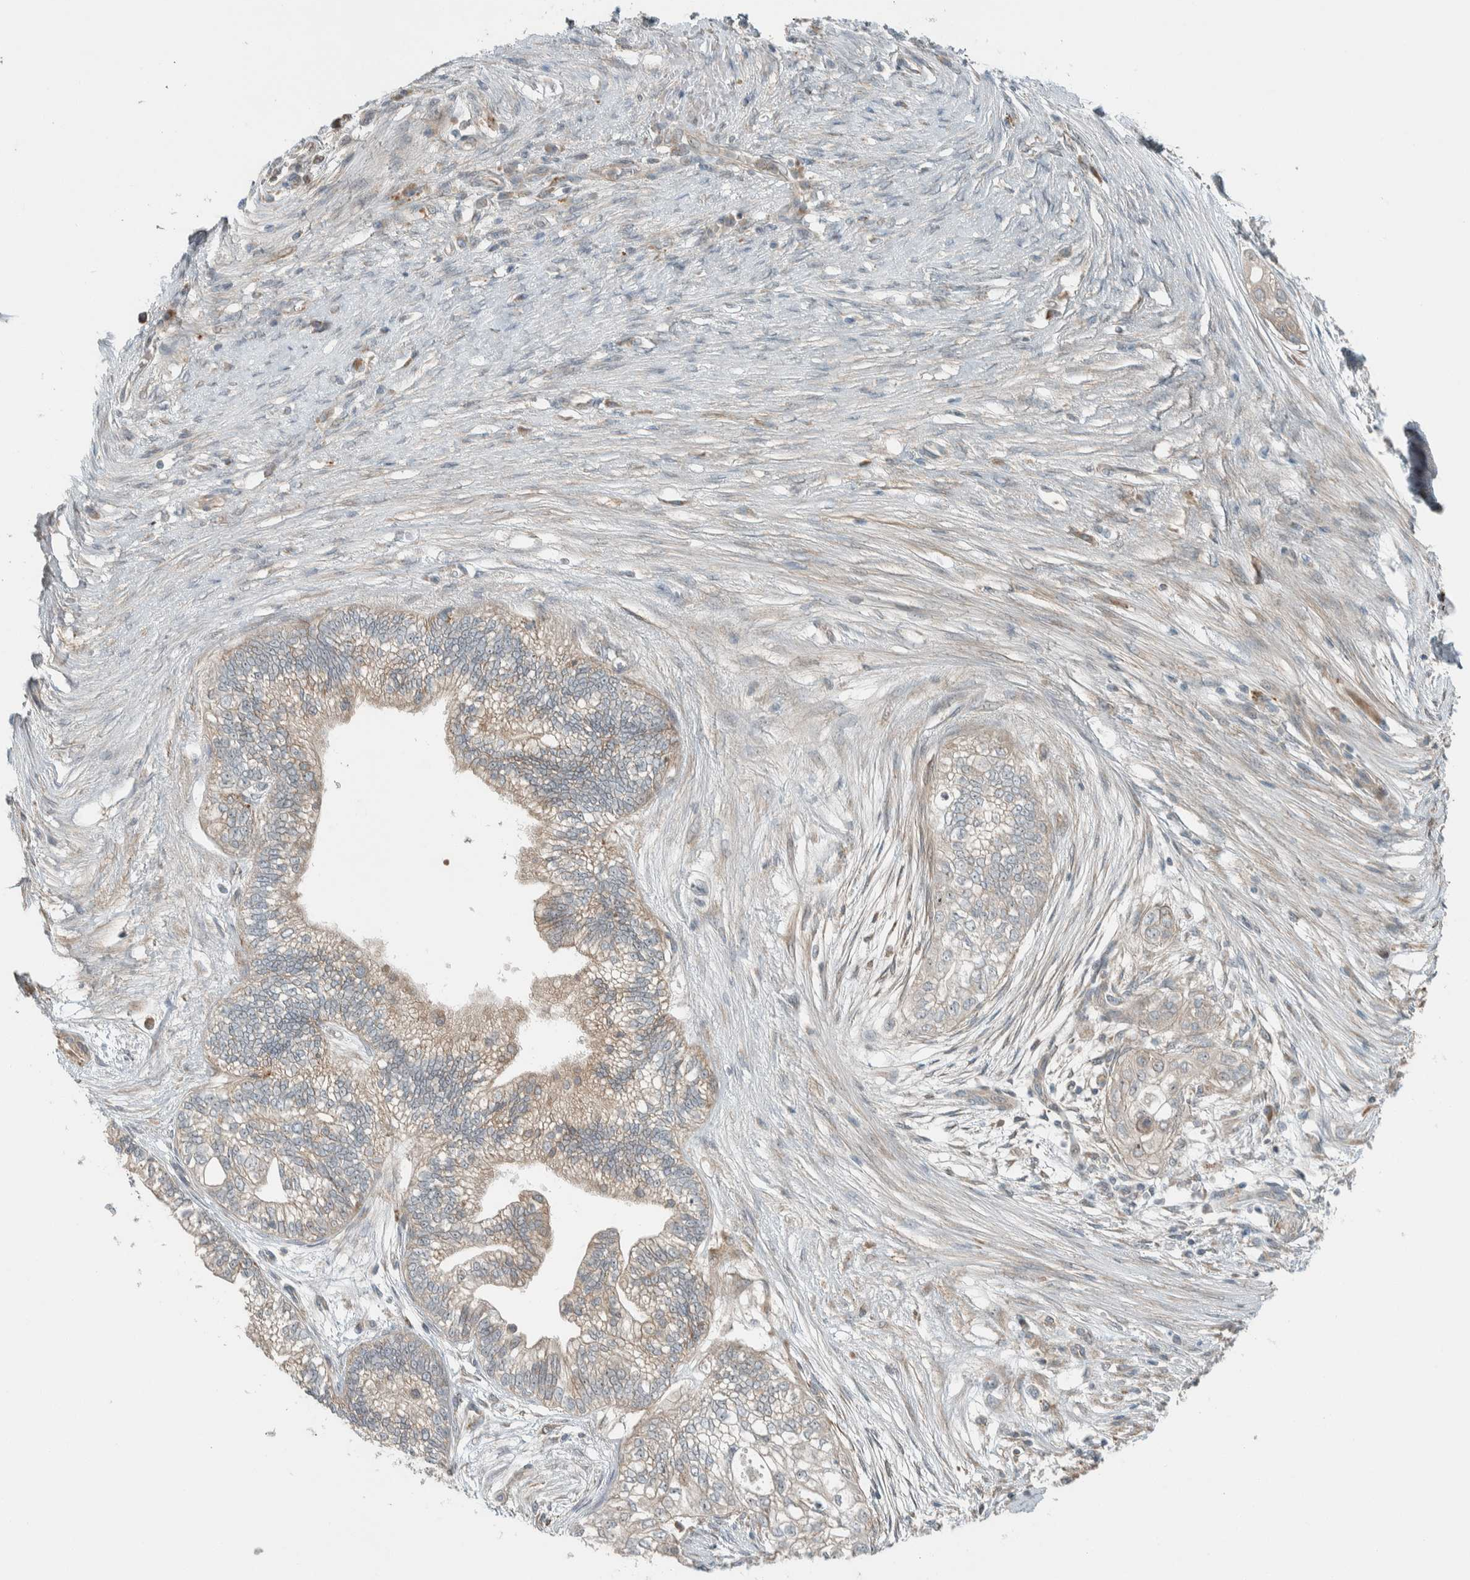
{"staining": {"intensity": "weak", "quantity": "25%-75%", "location": "cytoplasmic/membranous"}, "tissue": "pancreatic cancer", "cell_type": "Tumor cells", "image_type": "cancer", "snomed": [{"axis": "morphology", "description": "Adenocarcinoma, NOS"}, {"axis": "topography", "description": "Pancreas"}], "caption": "Pancreatic adenocarcinoma stained with a protein marker exhibits weak staining in tumor cells.", "gene": "SLFN12L", "patient": {"sex": "male", "age": 72}}